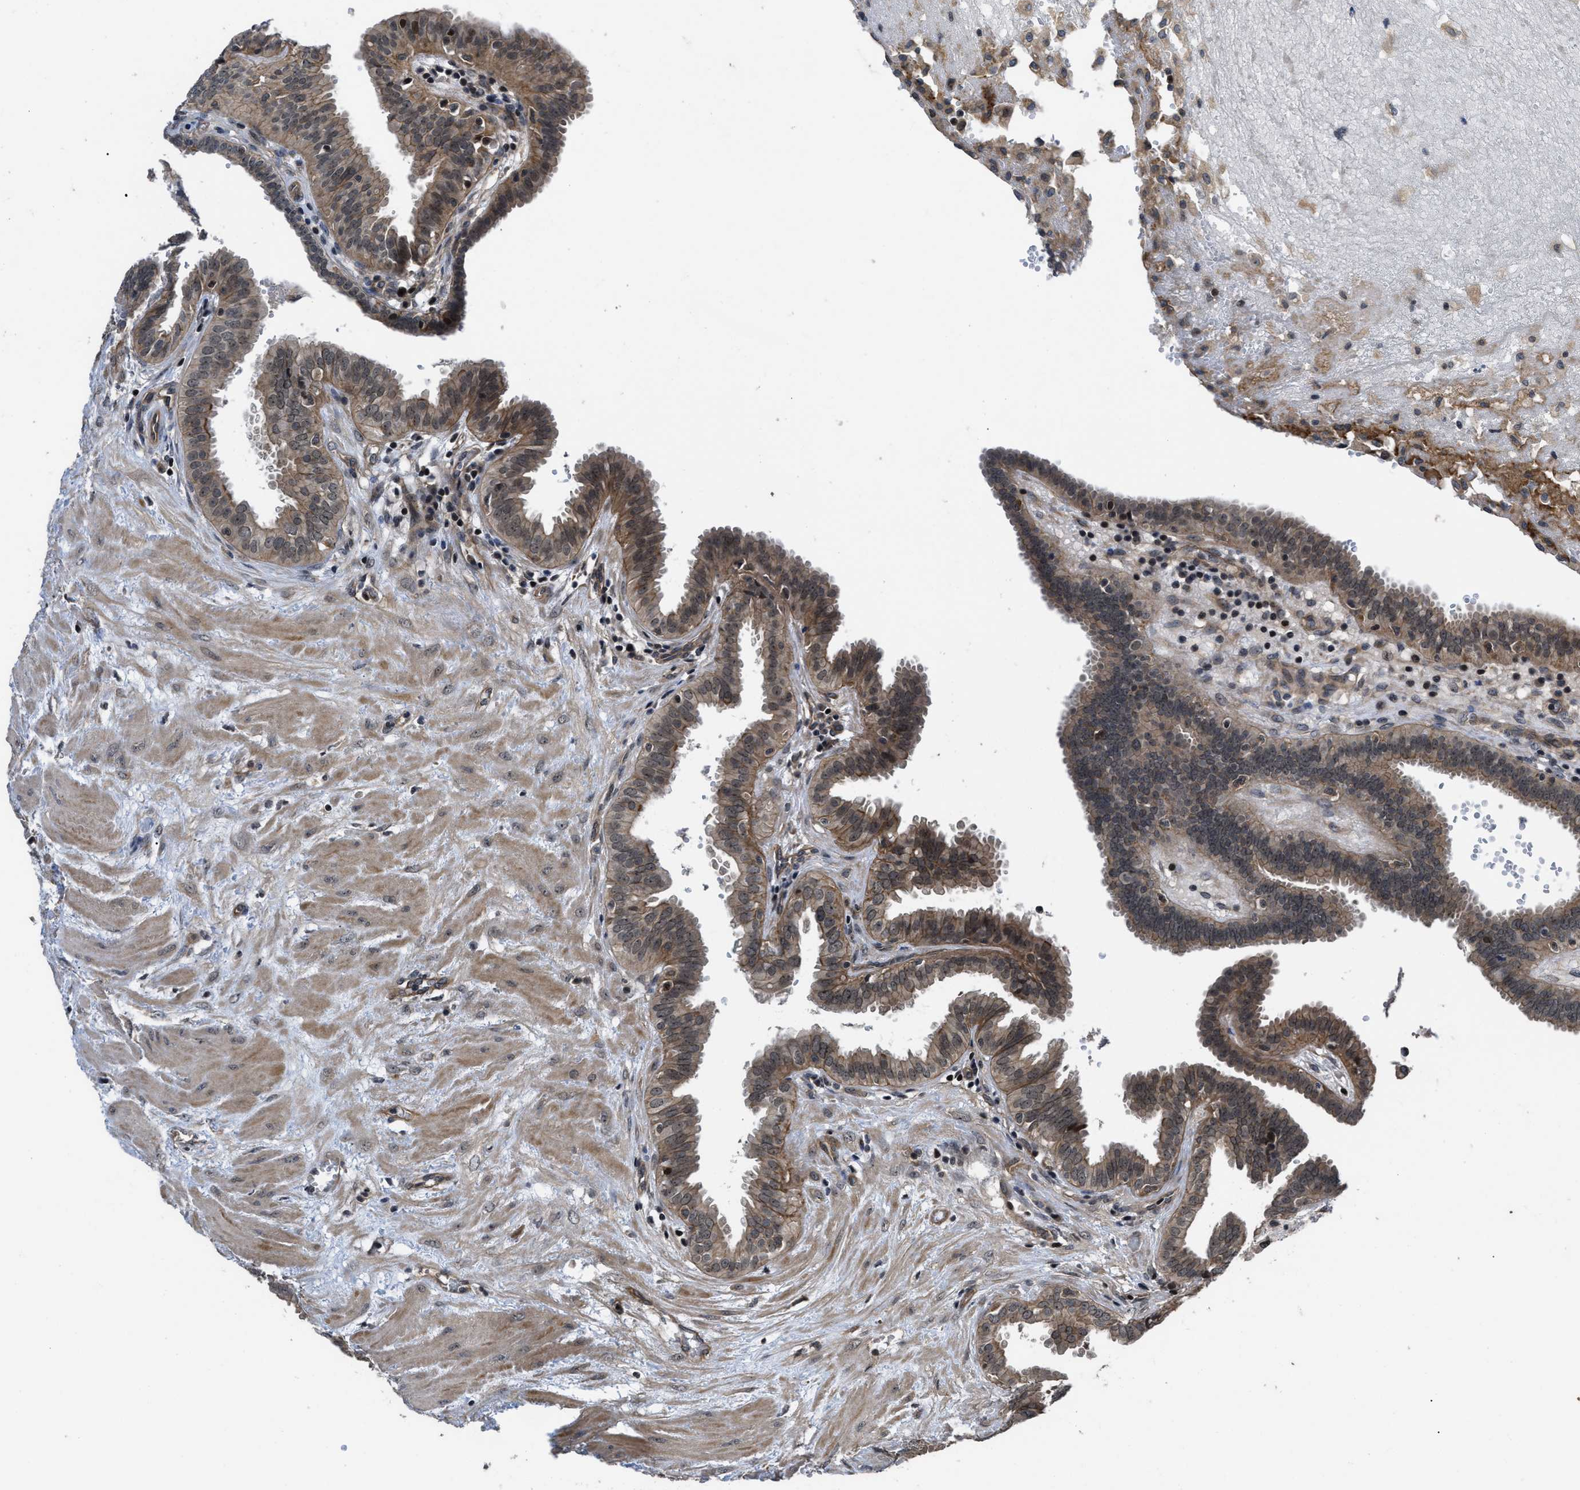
{"staining": {"intensity": "moderate", "quantity": "25%-75%", "location": "cytoplasmic/membranous"}, "tissue": "fallopian tube", "cell_type": "Glandular cells", "image_type": "normal", "snomed": [{"axis": "morphology", "description": "Normal tissue, NOS"}, {"axis": "topography", "description": "Fallopian tube"}, {"axis": "topography", "description": "Placenta"}], "caption": "The histopathology image shows immunohistochemical staining of benign fallopian tube. There is moderate cytoplasmic/membranous positivity is seen in approximately 25%-75% of glandular cells.", "gene": "DNAJC14", "patient": {"sex": "female", "age": 32}}